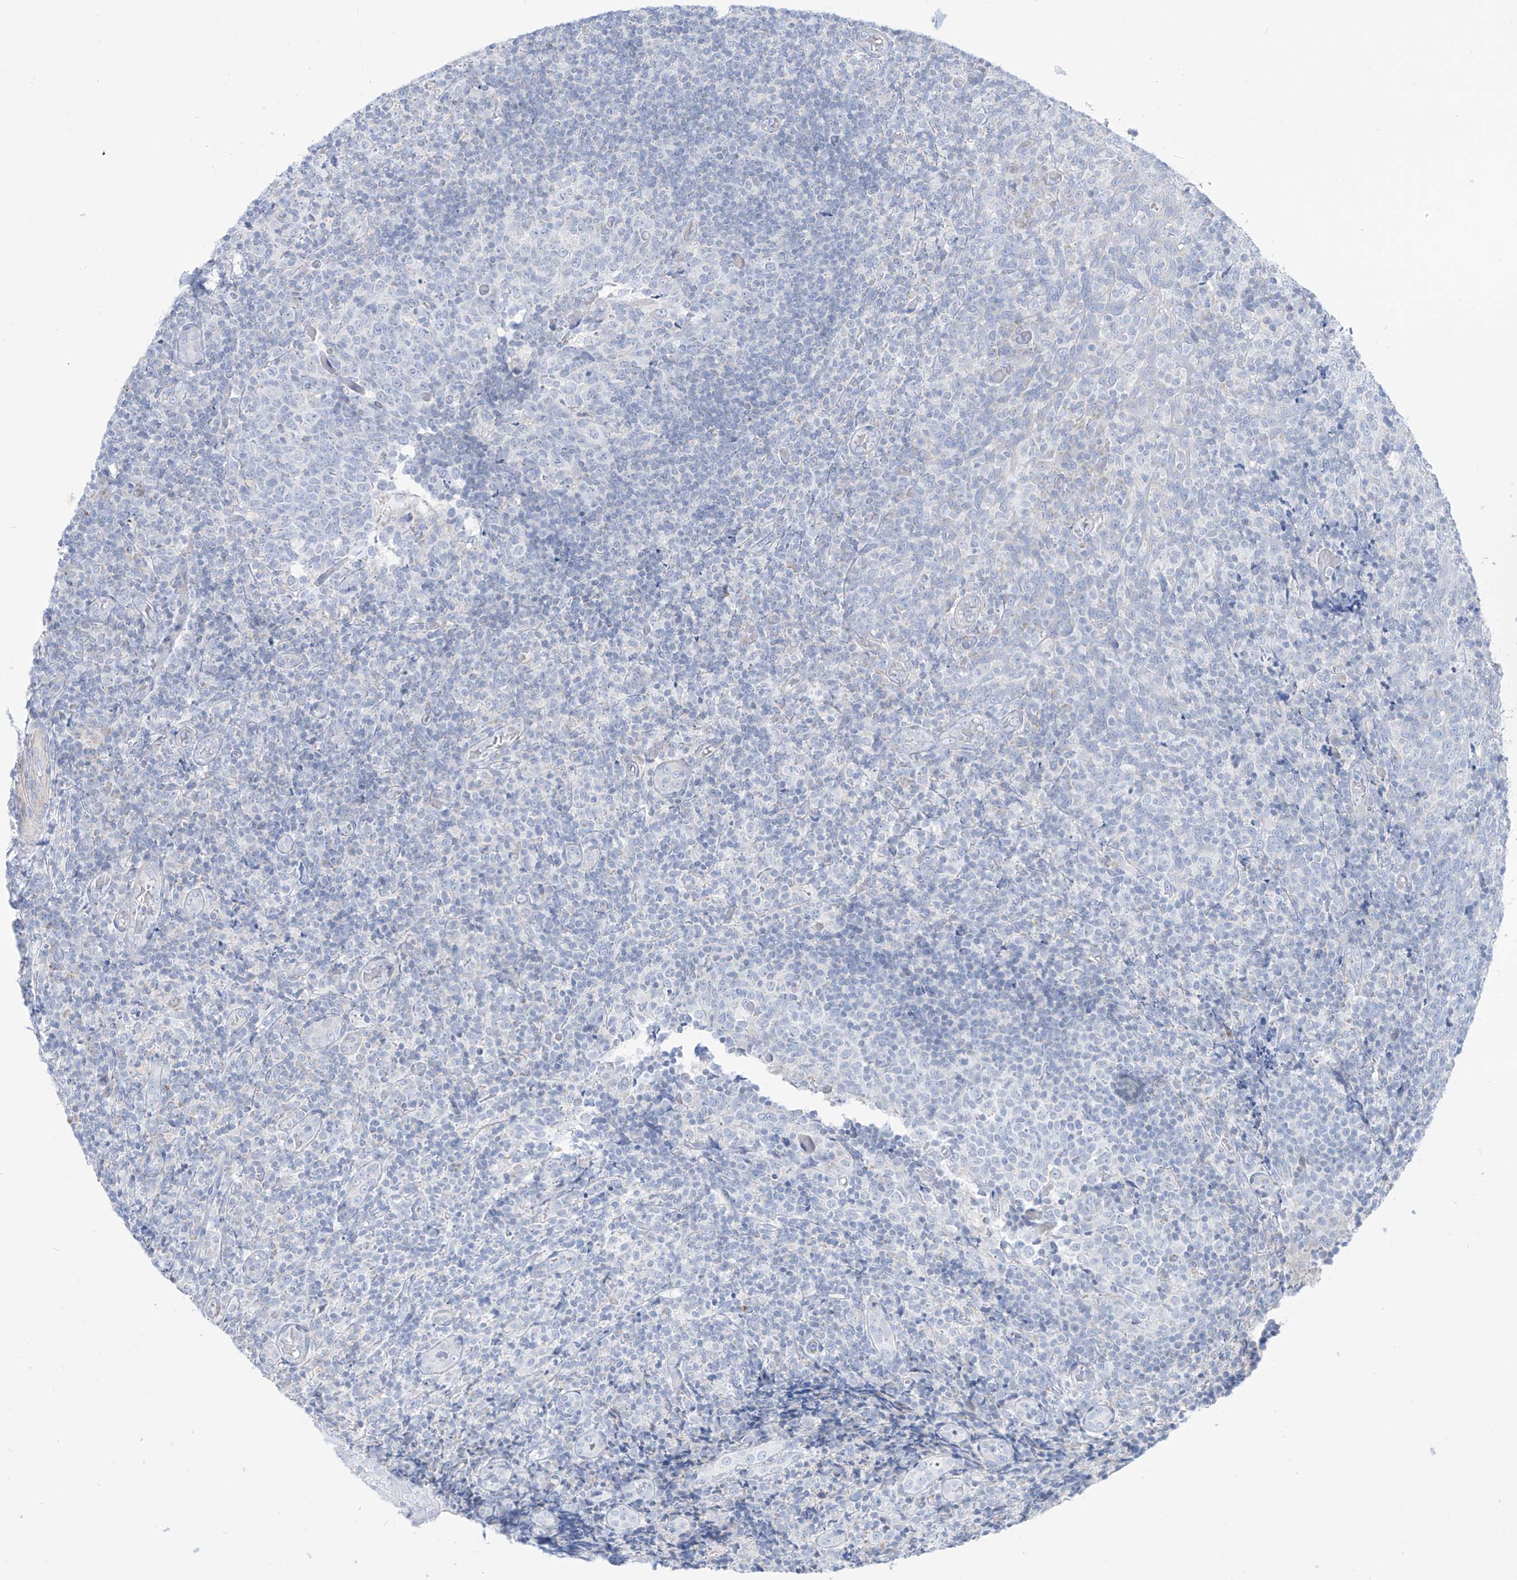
{"staining": {"intensity": "negative", "quantity": "none", "location": "none"}, "tissue": "tonsil", "cell_type": "Germinal center cells", "image_type": "normal", "snomed": [{"axis": "morphology", "description": "Normal tissue, NOS"}, {"axis": "topography", "description": "Tonsil"}], "caption": "DAB (3,3'-diaminobenzidine) immunohistochemical staining of unremarkable human tonsil displays no significant expression in germinal center cells.", "gene": "SLC26A3", "patient": {"sex": "female", "age": 19}}